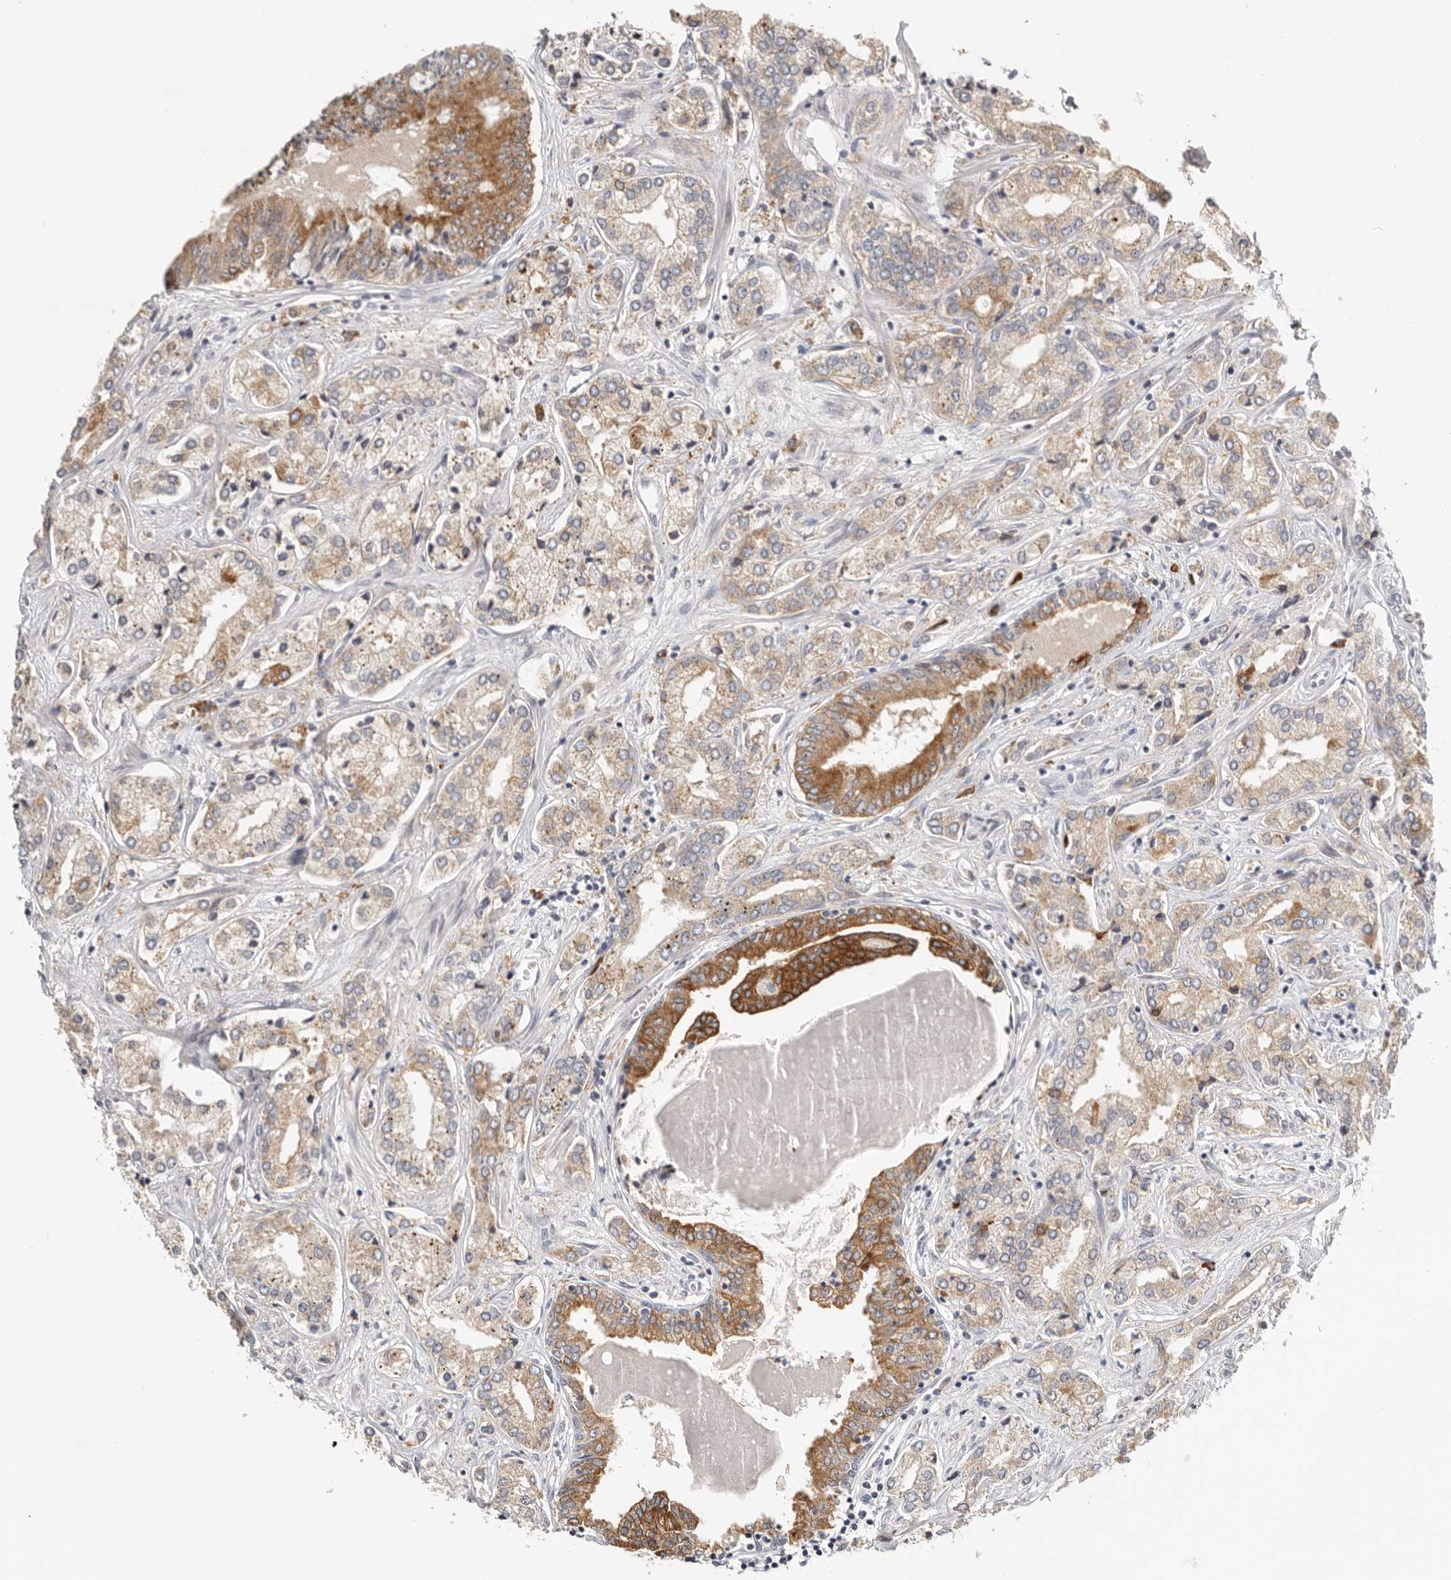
{"staining": {"intensity": "moderate", "quantity": "25%-75%", "location": "cytoplasmic/membranous"}, "tissue": "prostate cancer", "cell_type": "Tumor cells", "image_type": "cancer", "snomed": [{"axis": "morphology", "description": "Adenocarcinoma, High grade"}, {"axis": "topography", "description": "Prostate"}], "caption": "This is a photomicrograph of immunohistochemistry (IHC) staining of prostate adenocarcinoma (high-grade), which shows moderate staining in the cytoplasmic/membranous of tumor cells.", "gene": "IL32", "patient": {"sex": "male", "age": 66}}